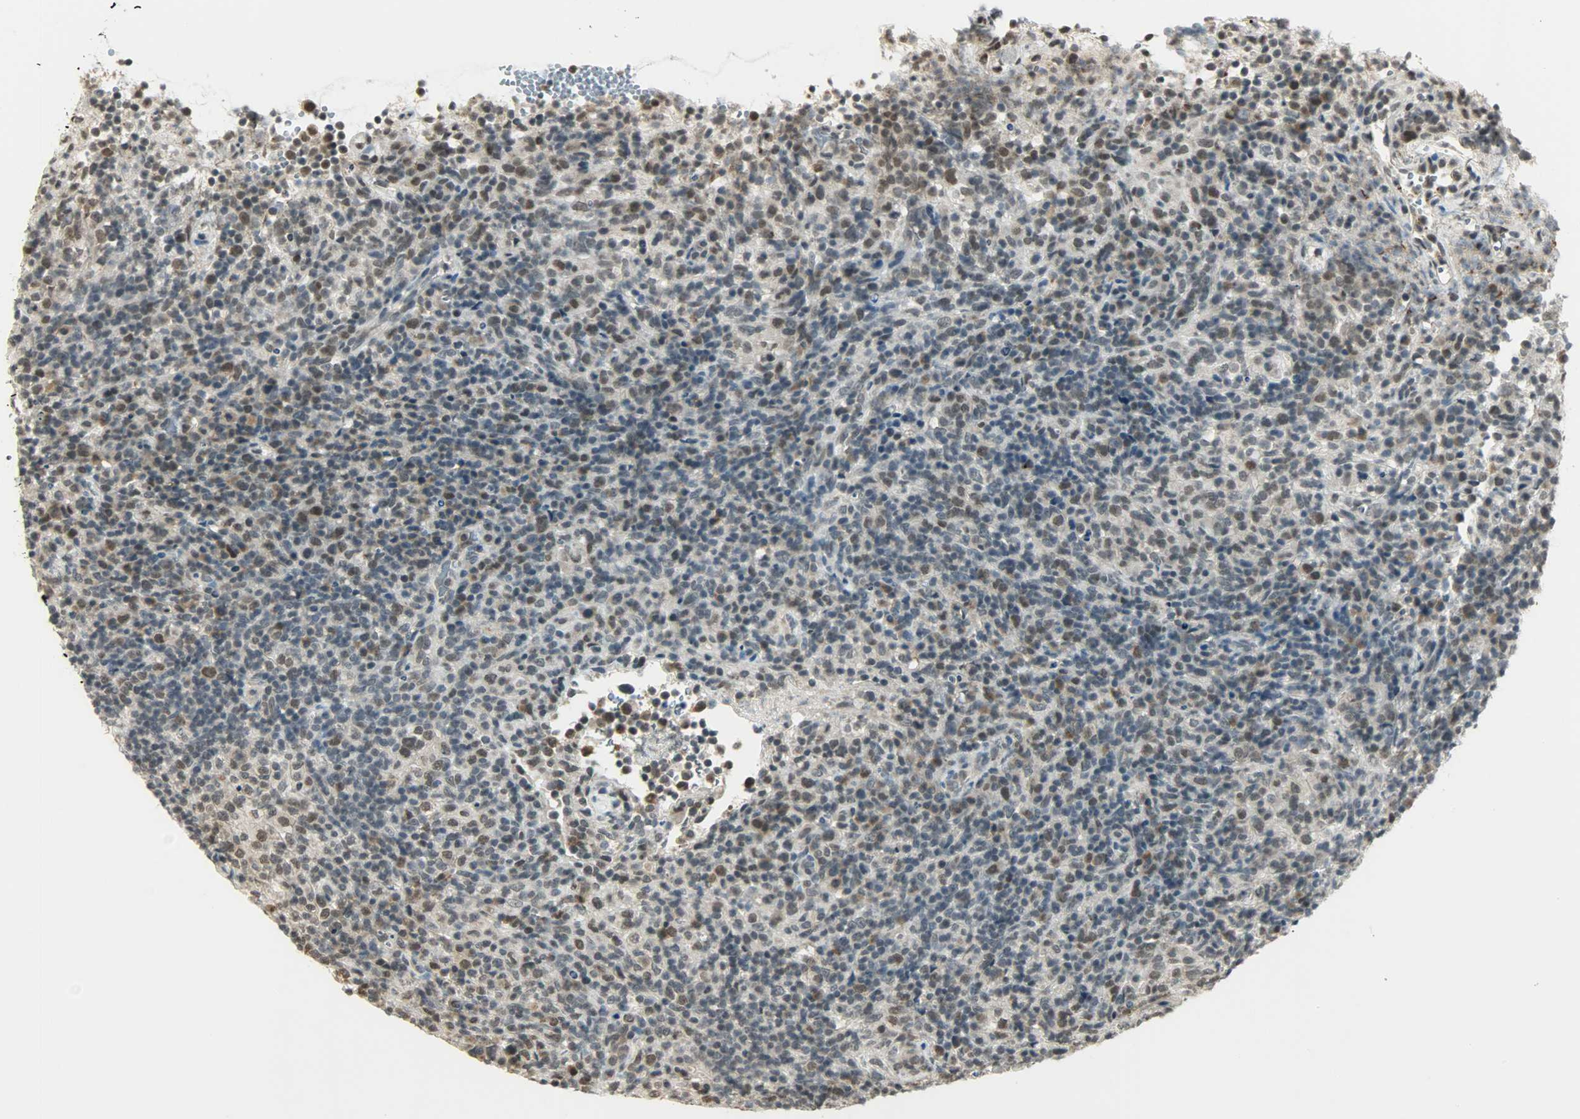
{"staining": {"intensity": "weak", "quantity": "25%-75%", "location": "nuclear"}, "tissue": "lymphoma", "cell_type": "Tumor cells", "image_type": "cancer", "snomed": [{"axis": "morphology", "description": "Malignant lymphoma, non-Hodgkin's type, High grade"}, {"axis": "topography", "description": "Lymph node"}], "caption": "High-grade malignant lymphoma, non-Hodgkin's type was stained to show a protein in brown. There is low levels of weak nuclear staining in approximately 25%-75% of tumor cells.", "gene": "SMARCA5", "patient": {"sex": "female", "age": 76}}